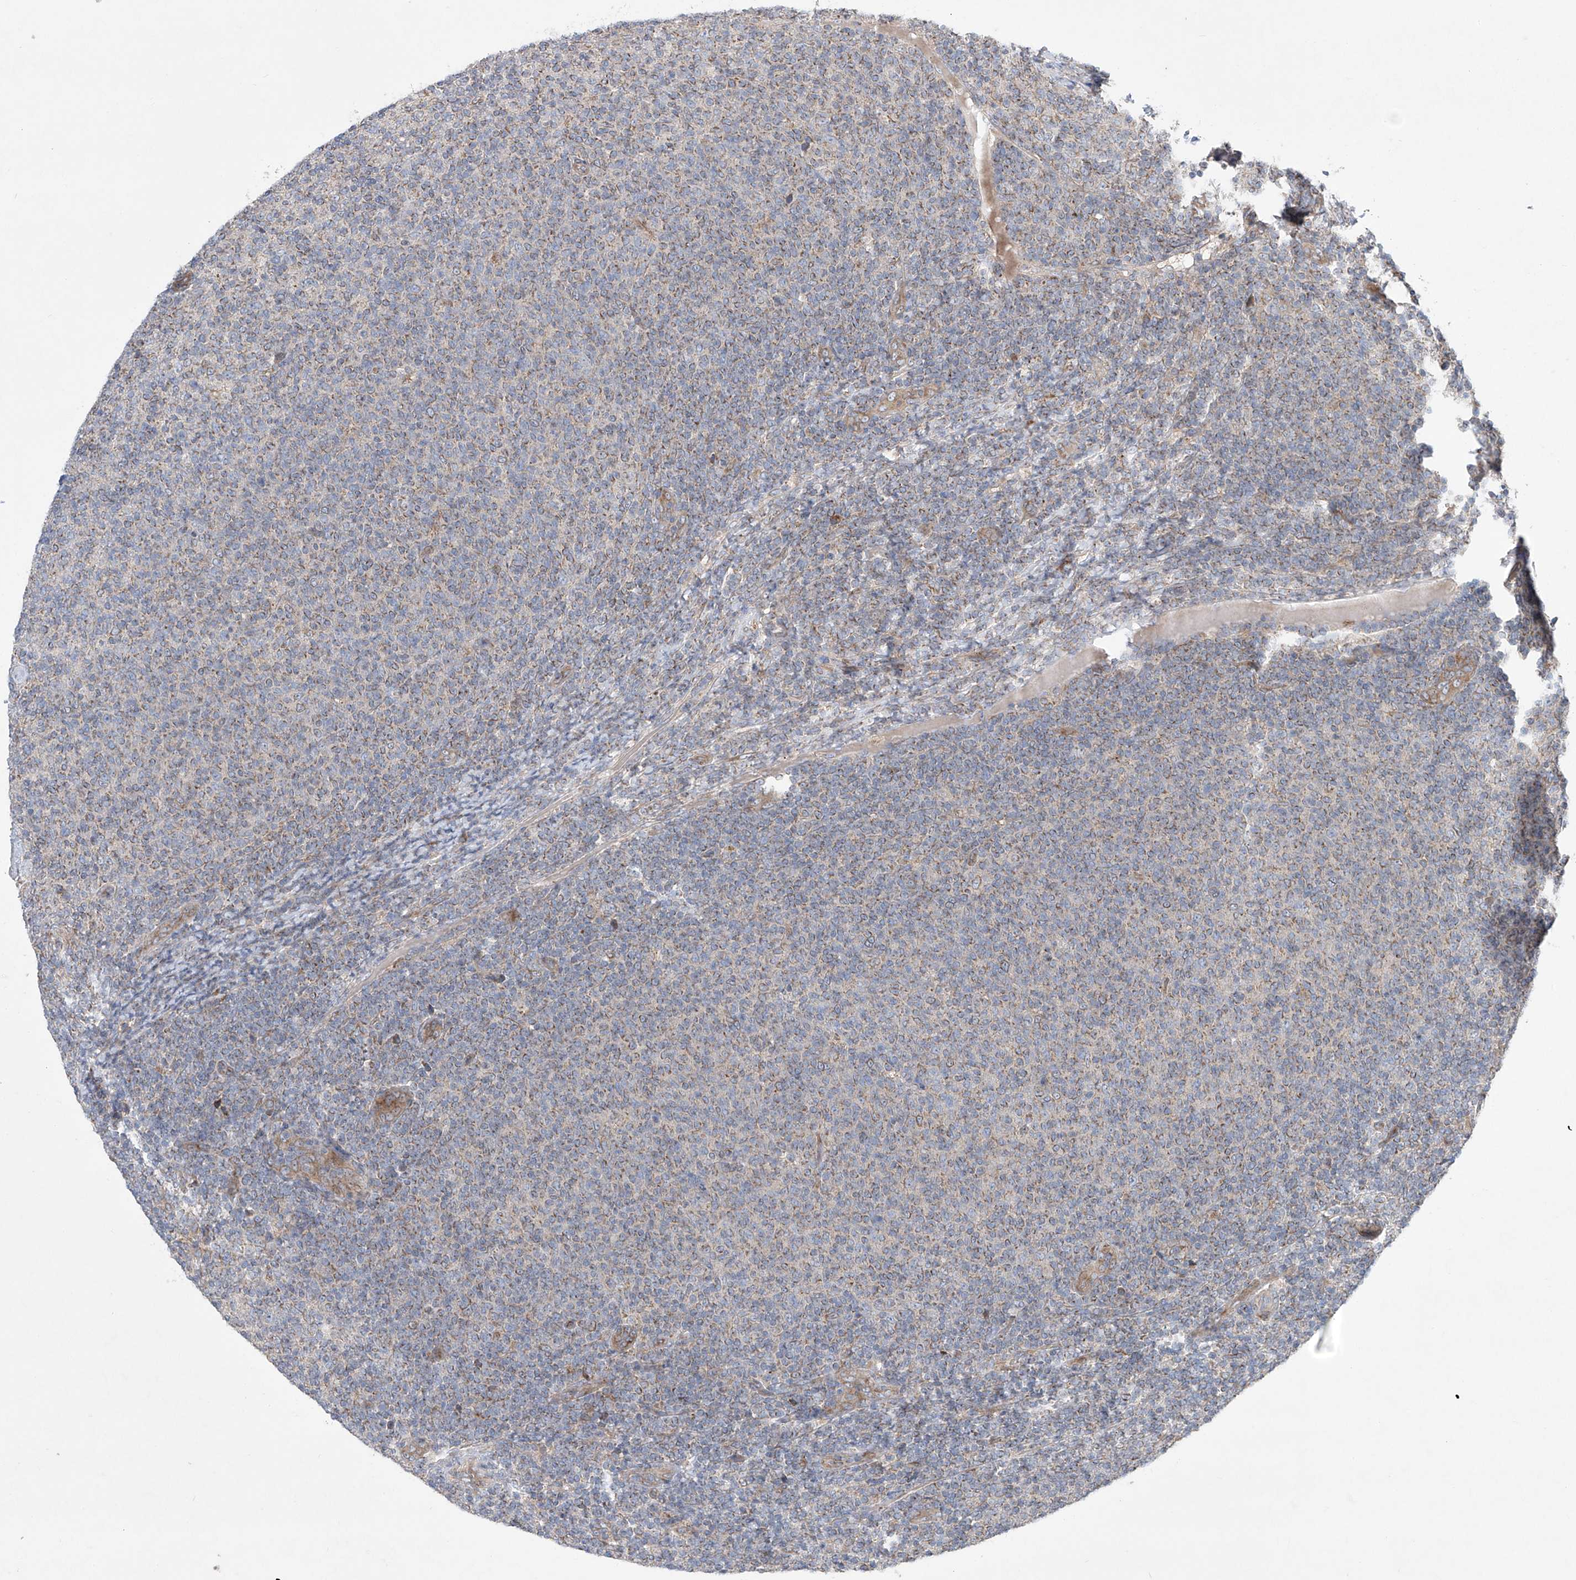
{"staining": {"intensity": "weak", "quantity": "25%-75%", "location": "cytoplasmic/membranous"}, "tissue": "lymphoma", "cell_type": "Tumor cells", "image_type": "cancer", "snomed": [{"axis": "morphology", "description": "Malignant lymphoma, non-Hodgkin's type, Low grade"}, {"axis": "topography", "description": "Lymph node"}], "caption": "Brown immunohistochemical staining in human lymphoma reveals weak cytoplasmic/membranous positivity in approximately 25%-75% of tumor cells. (IHC, brightfield microscopy, high magnification).", "gene": "KLC4", "patient": {"sex": "male", "age": 66}}